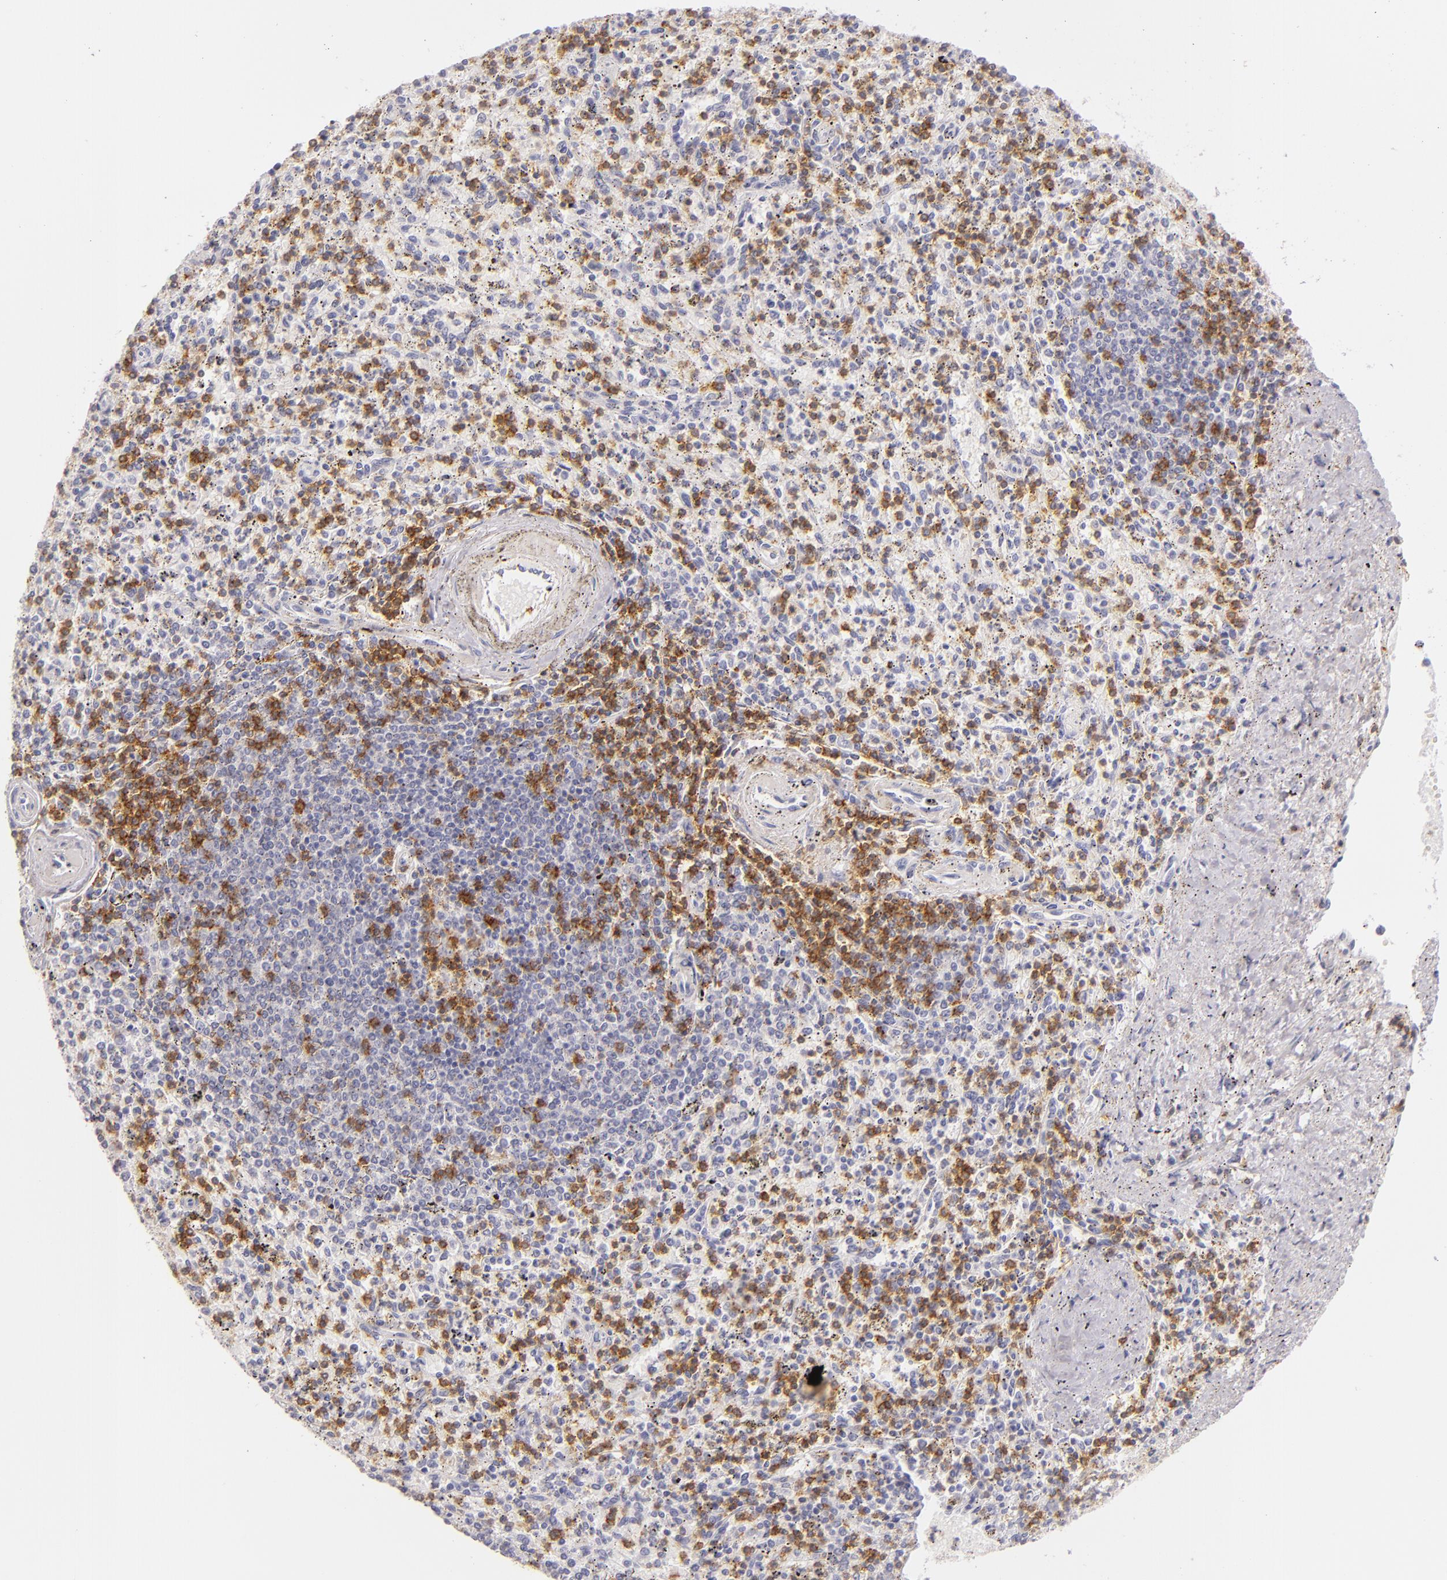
{"staining": {"intensity": "strong", "quantity": "25%-75%", "location": "cytoplasmic/membranous"}, "tissue": "spleen", "cell_type": "Cells in red pulp", "image_type": "normal", "snomed": [{"axis": "morphology", "description": "Normal tissue, NOS"}, {"axis": "topography", "description": "Spleen"}], "caption": "A high amount of strong cytoplasmic/membranous expression is identified in about 25%-75% of cells in red pulp in benign spleen.", "gene": "LAT", "patient": {"sex": "male", "age": 72}}